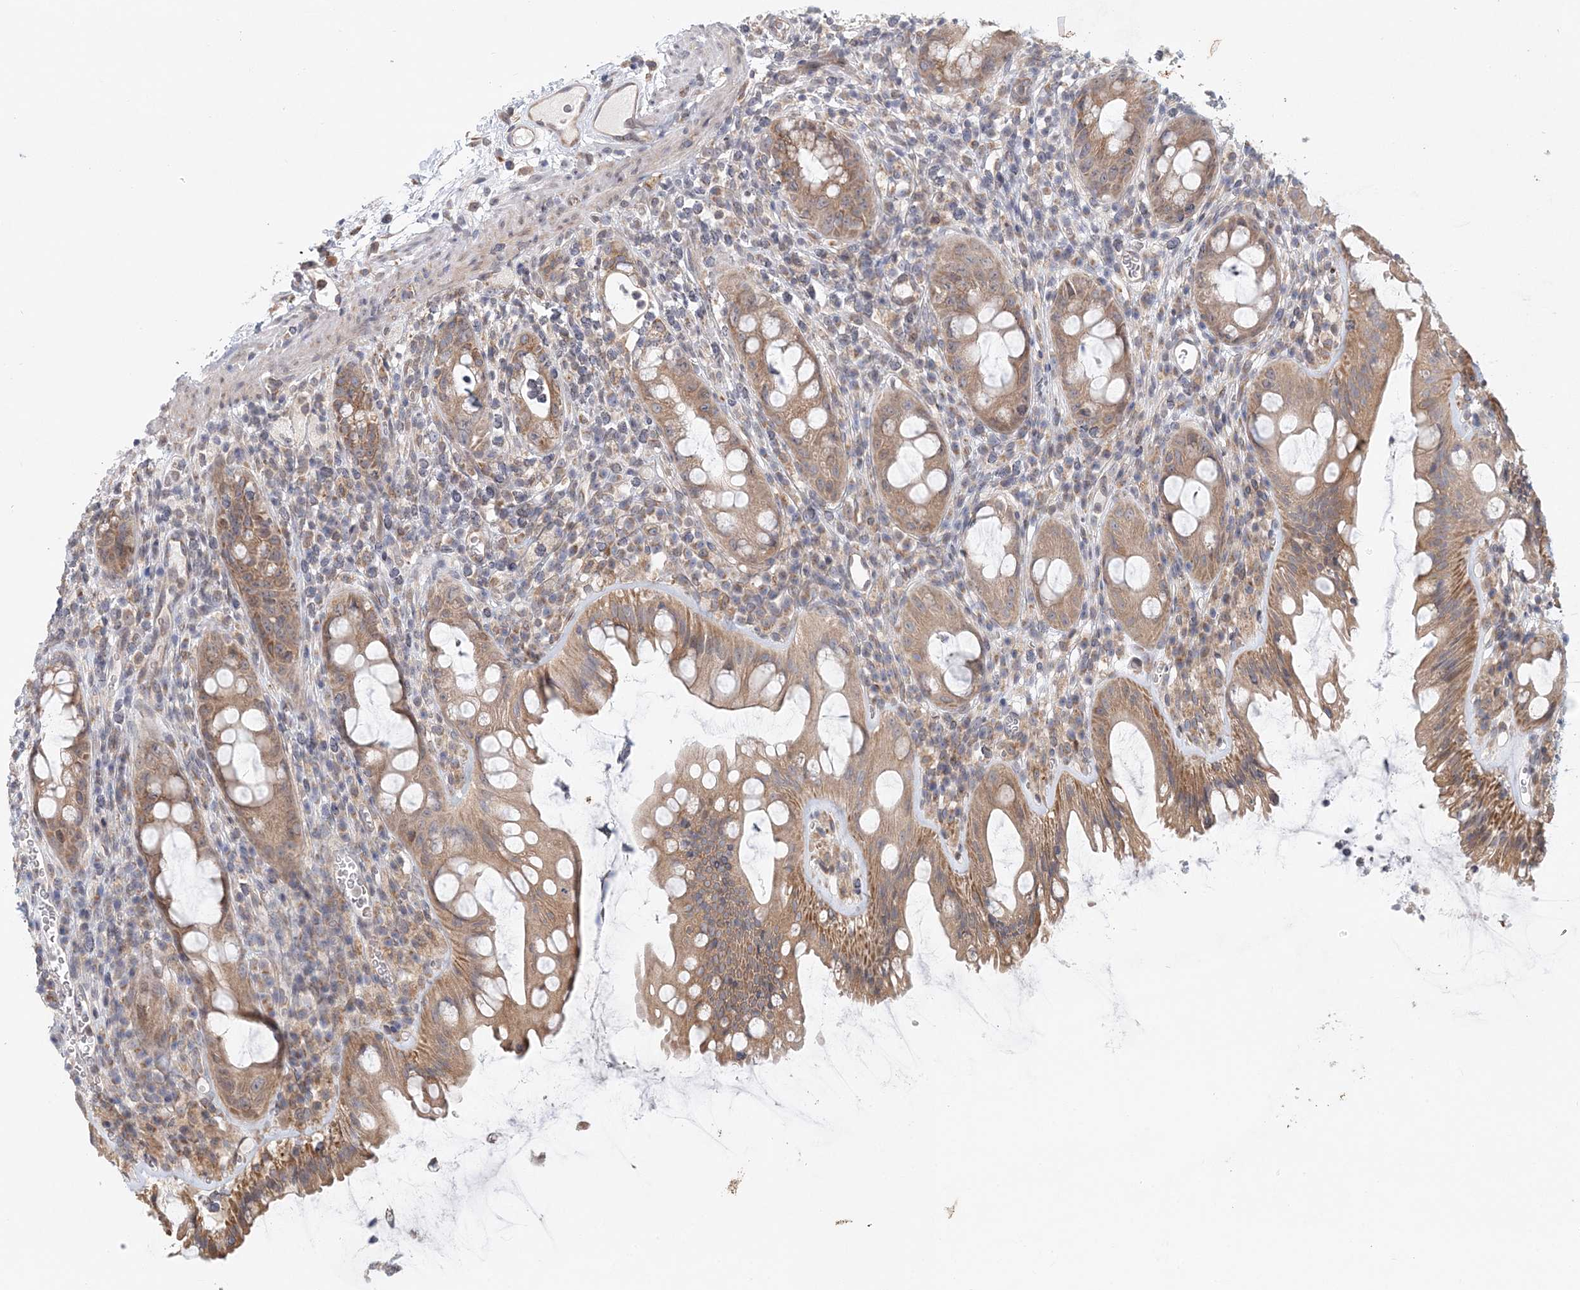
{"staining": {"intensity": "moderate", "quantity": ">75%", "location": "cytoplasmic/membranous"}, "tissue": "rectum", "cell_type": "Glandular cells", "image_type": "normal", "snomed": [{"axis": "morphology", "description": "Normal tissue, NOS"}, {"axis": "topography", "description": "Rectum"}], "caption": "About >75% of glandular cells in unremarkable human rectum show moderate cytoplasmic/membranous protein staining as visualized by brown immunohistochemical staining.", "gene": "PCYOX1L", "patient": {"sex": "female", "age": 57}}